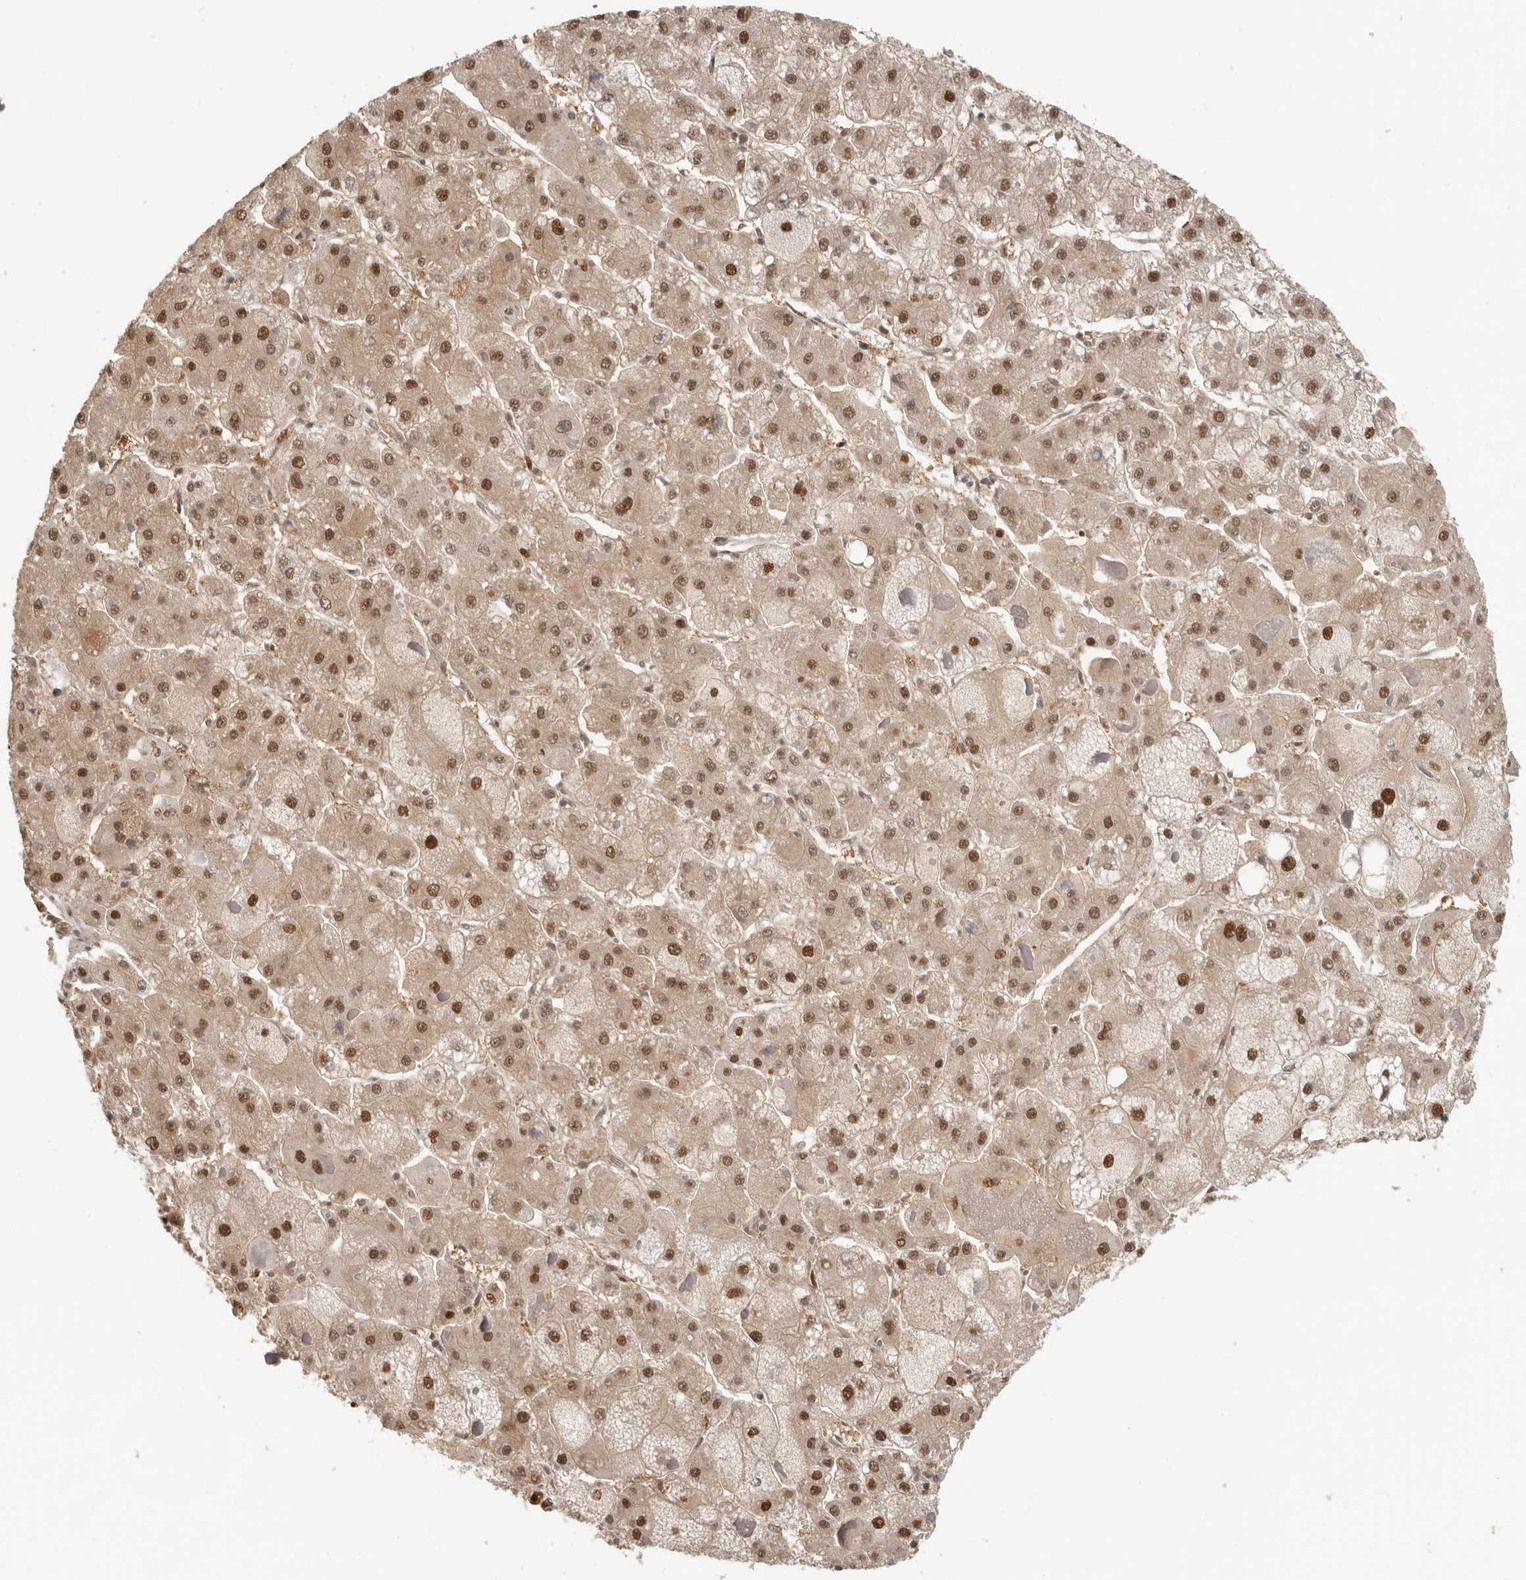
{"staining": {"intensity": "moderate", "quantity": ">75%", "location": "cytoplasmic/membranous,nuclear"}, "tissue": "liver cancer", "cell_type": "Tumor cells", "image_type": "cancer", "snomed": [{"axis": "morphology", "description": "Carcinoma, Hepatocellular, NOS"}, {"axis": "topography", "description": "Liver"}], "caption": "Immunohistochemistry histopathology image of neoplastic tissue: human liver cancer (hepatocellular carcinoma) stained using immunohistochemistry shows medium levels of moderate protein expression localized specifically in the cytoplasmic/membranous and nuclear of tumor cells, appearing as a cytoplasmic/membranous and nuclear brown color.", "gene": "PSMA5", "patient": {"sex": "female", "age": 73}}